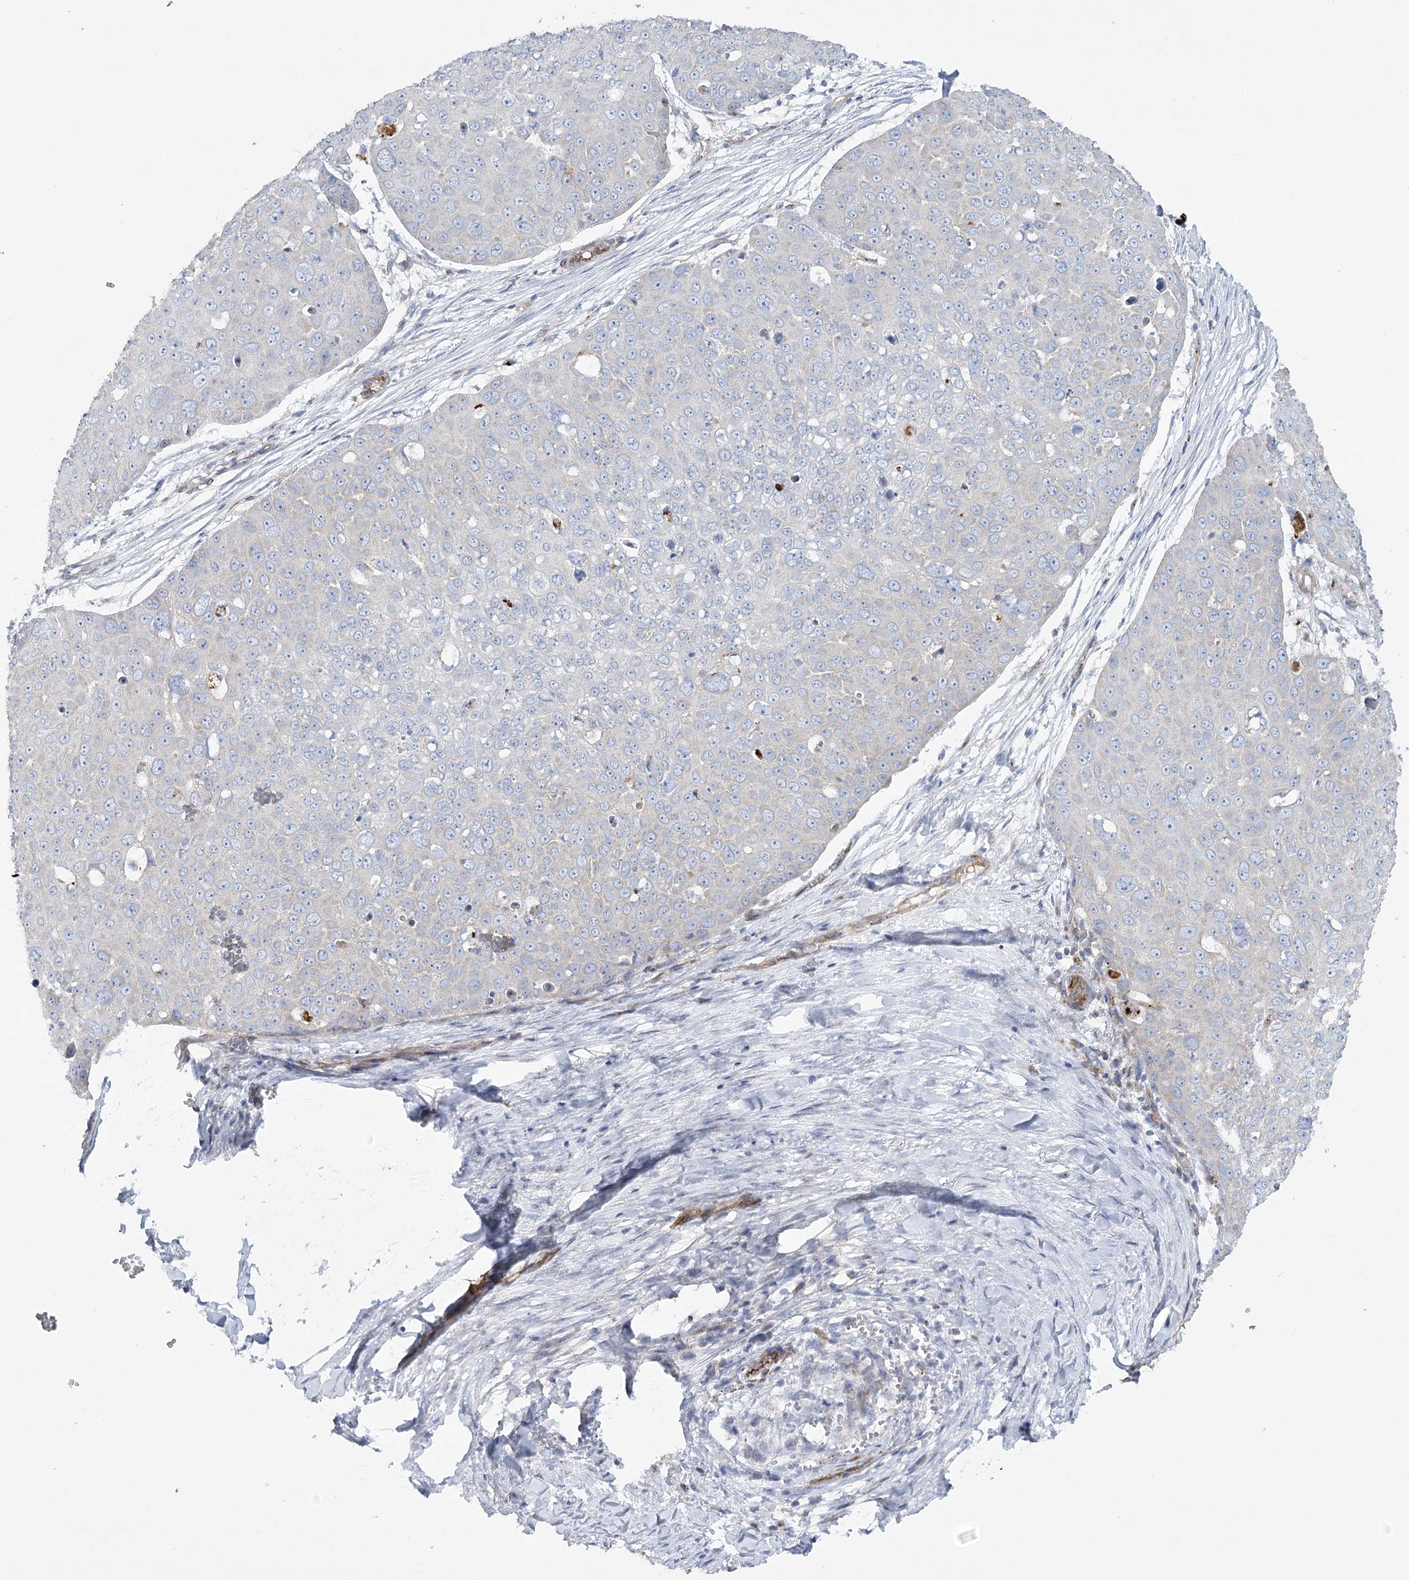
{"staining": {"intensity": "negative", "quantity": "none", "location": "none"}, "tissue": "skin cancer", "cell_type": "Tumor cells", "image_type": "cancer", "snomed": [{"axis": "morphology", "description": "Squamous cell carcinoma, NOS"}, {"axis": "topography", "description": "Skin"}], "caption": "Skin cancer (squamous cell carcinoma) was stained to show a protein in brown. There is no significant expression in tumor cells.", "gene": "TMEM164", "patient": {"sex": "male", "age": 71}}